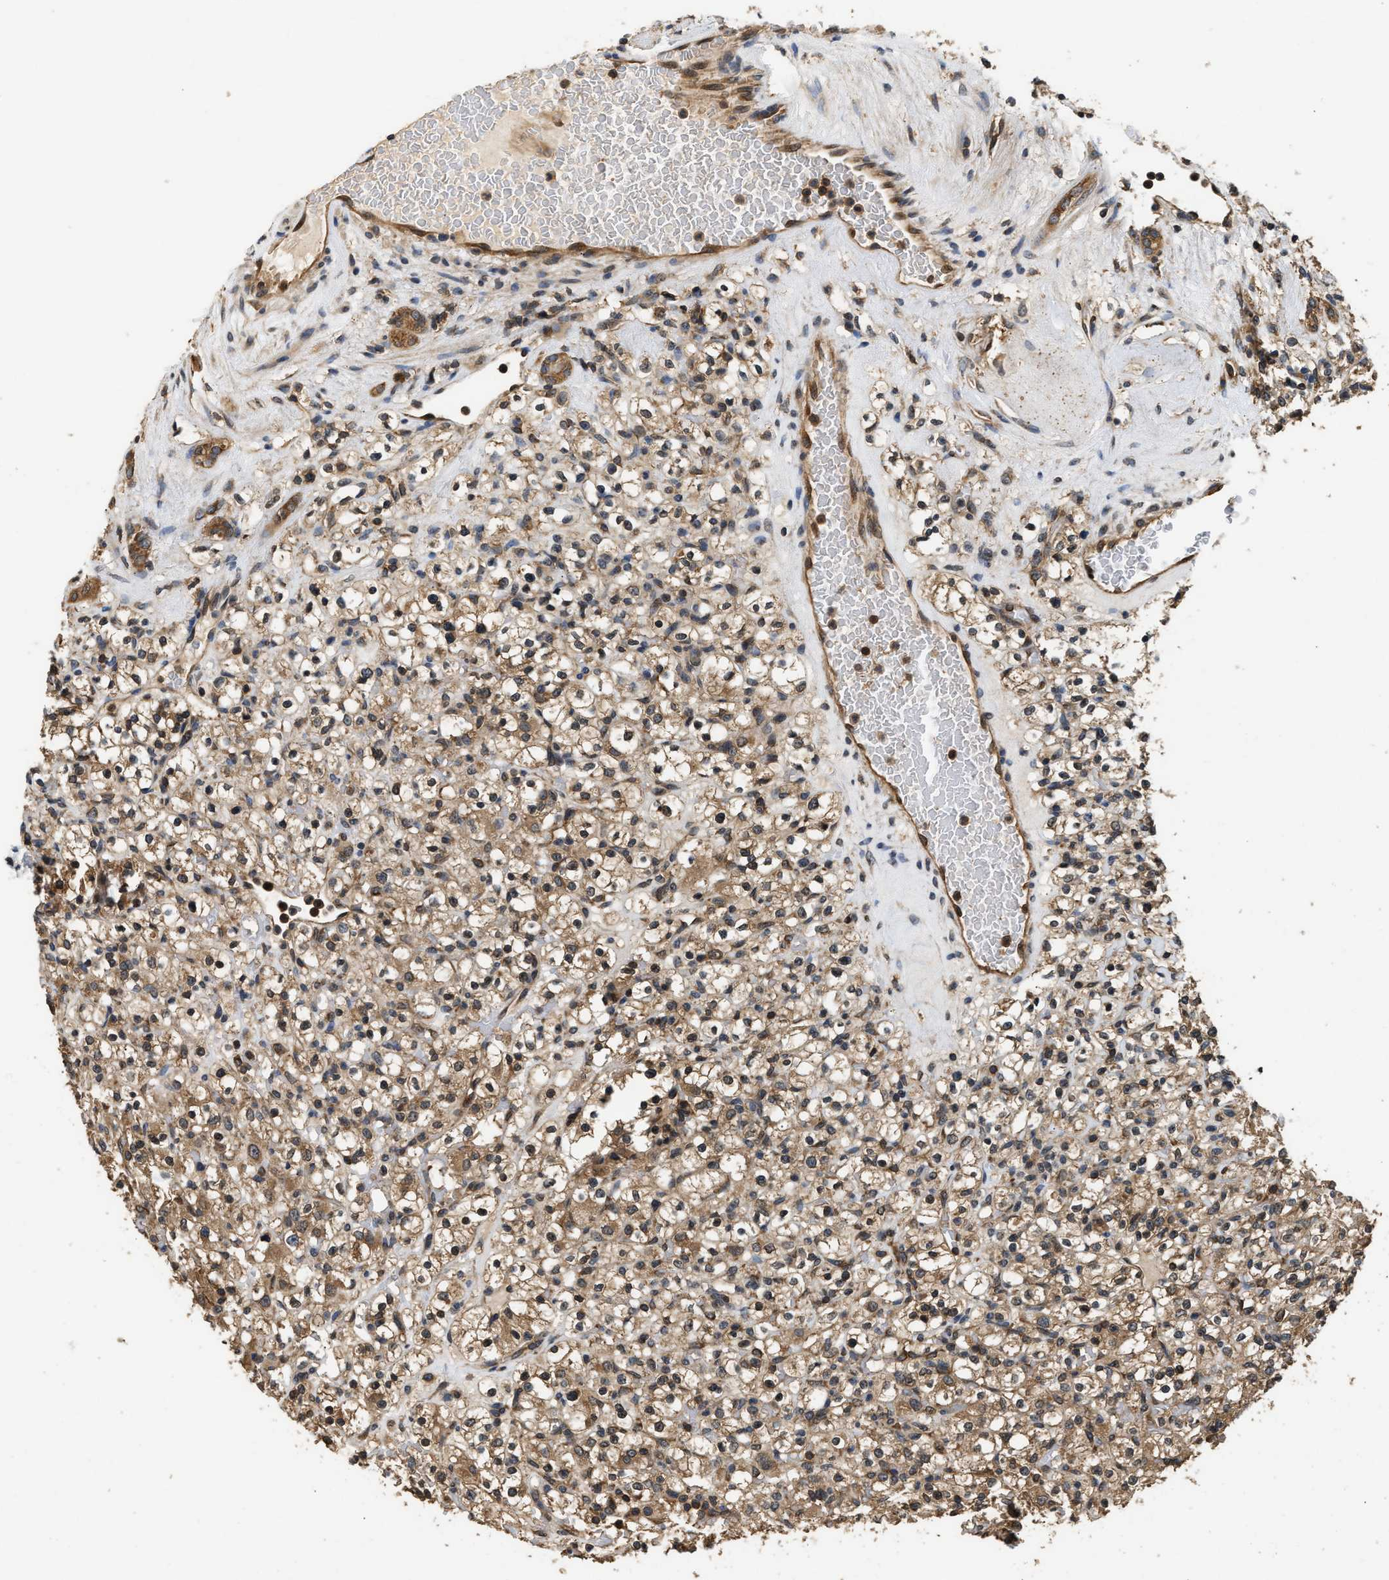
{"staining": {"intensity": "moderate", "quantity": ">75%", "location": "cytoplasmic/membranous"}, "tissue": "renal cancer", "cell_type": "Tumor cells", "image_type": "cancer", "snomed": [{"axis": "morphology", "description": "Normal tissue, NOS"}, {"axis": "morphology", "description": "Adenocarcinoma, NOS"}, {"axis": "topography", "description": "Kidney"}], "caption": "A micrograph showing moderate cytoplasmic/membranous expression in about >75% of tumor cells in renal cancer, as visualized by brown immunohistochemical staining.", "gene": "DNAJC2", "patient": {"sex": "female", "age": 72}}